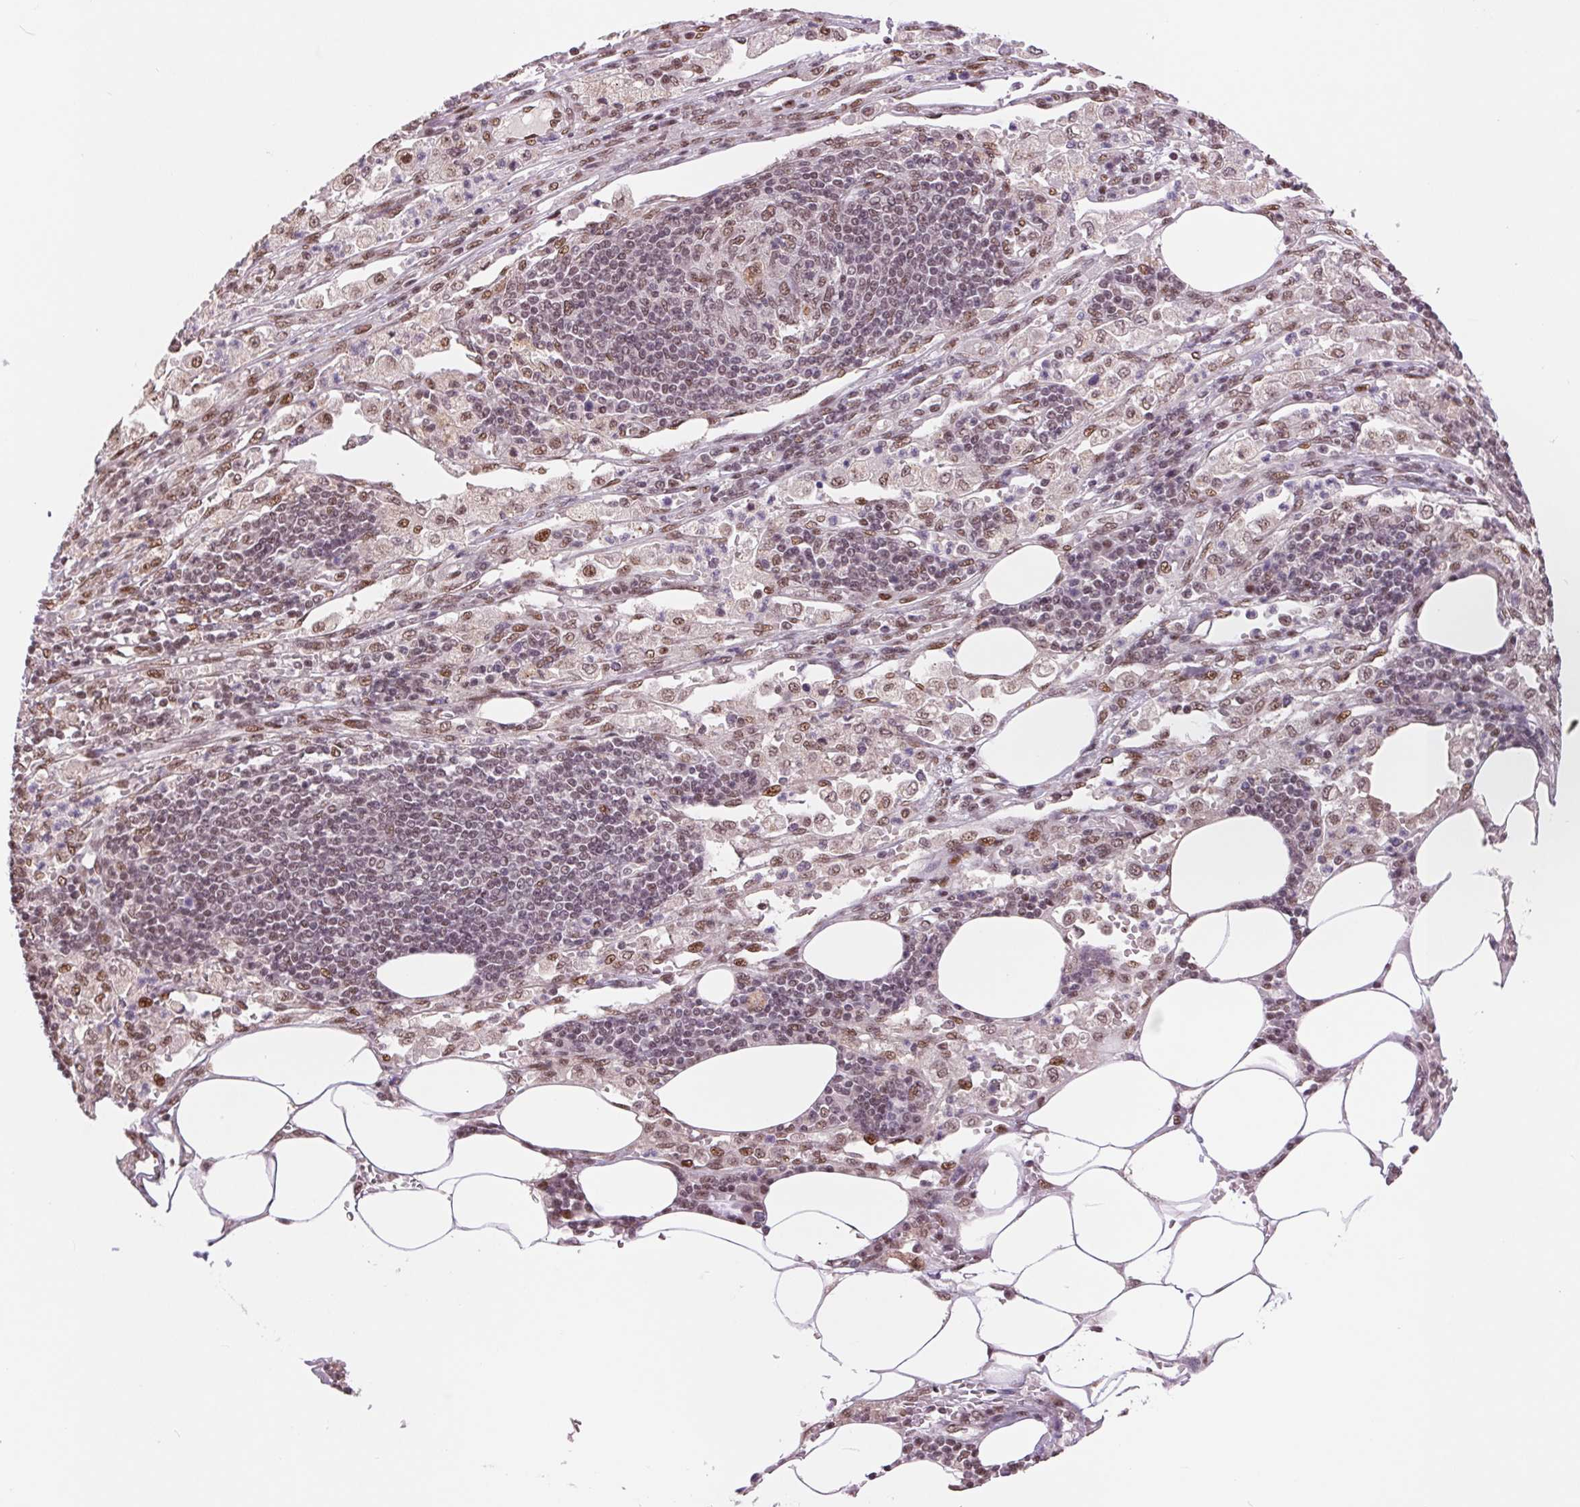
{"staining": {"intensity": "moderate", "quantity": ">75%", "location": "nuclear"}, "tissue": "pancreatic cancer", "cell_type": "Tumor cells", "image_type": "cancer", "snomed": [{"axis": "morphology", "description": "Adenocarcinoma, NOS"}, {"axis": "topography", "description": "Pancreas"}], "caption": "Adenocarcinoma (pancreatic) tissue displays moderate nuclear staining in about >75% of tumor cells (DAB IHC, brown staining for protein, blue staining for nuclei).", "gene": "RAD23A", "patient": {"sex": "female", "age": 61}}